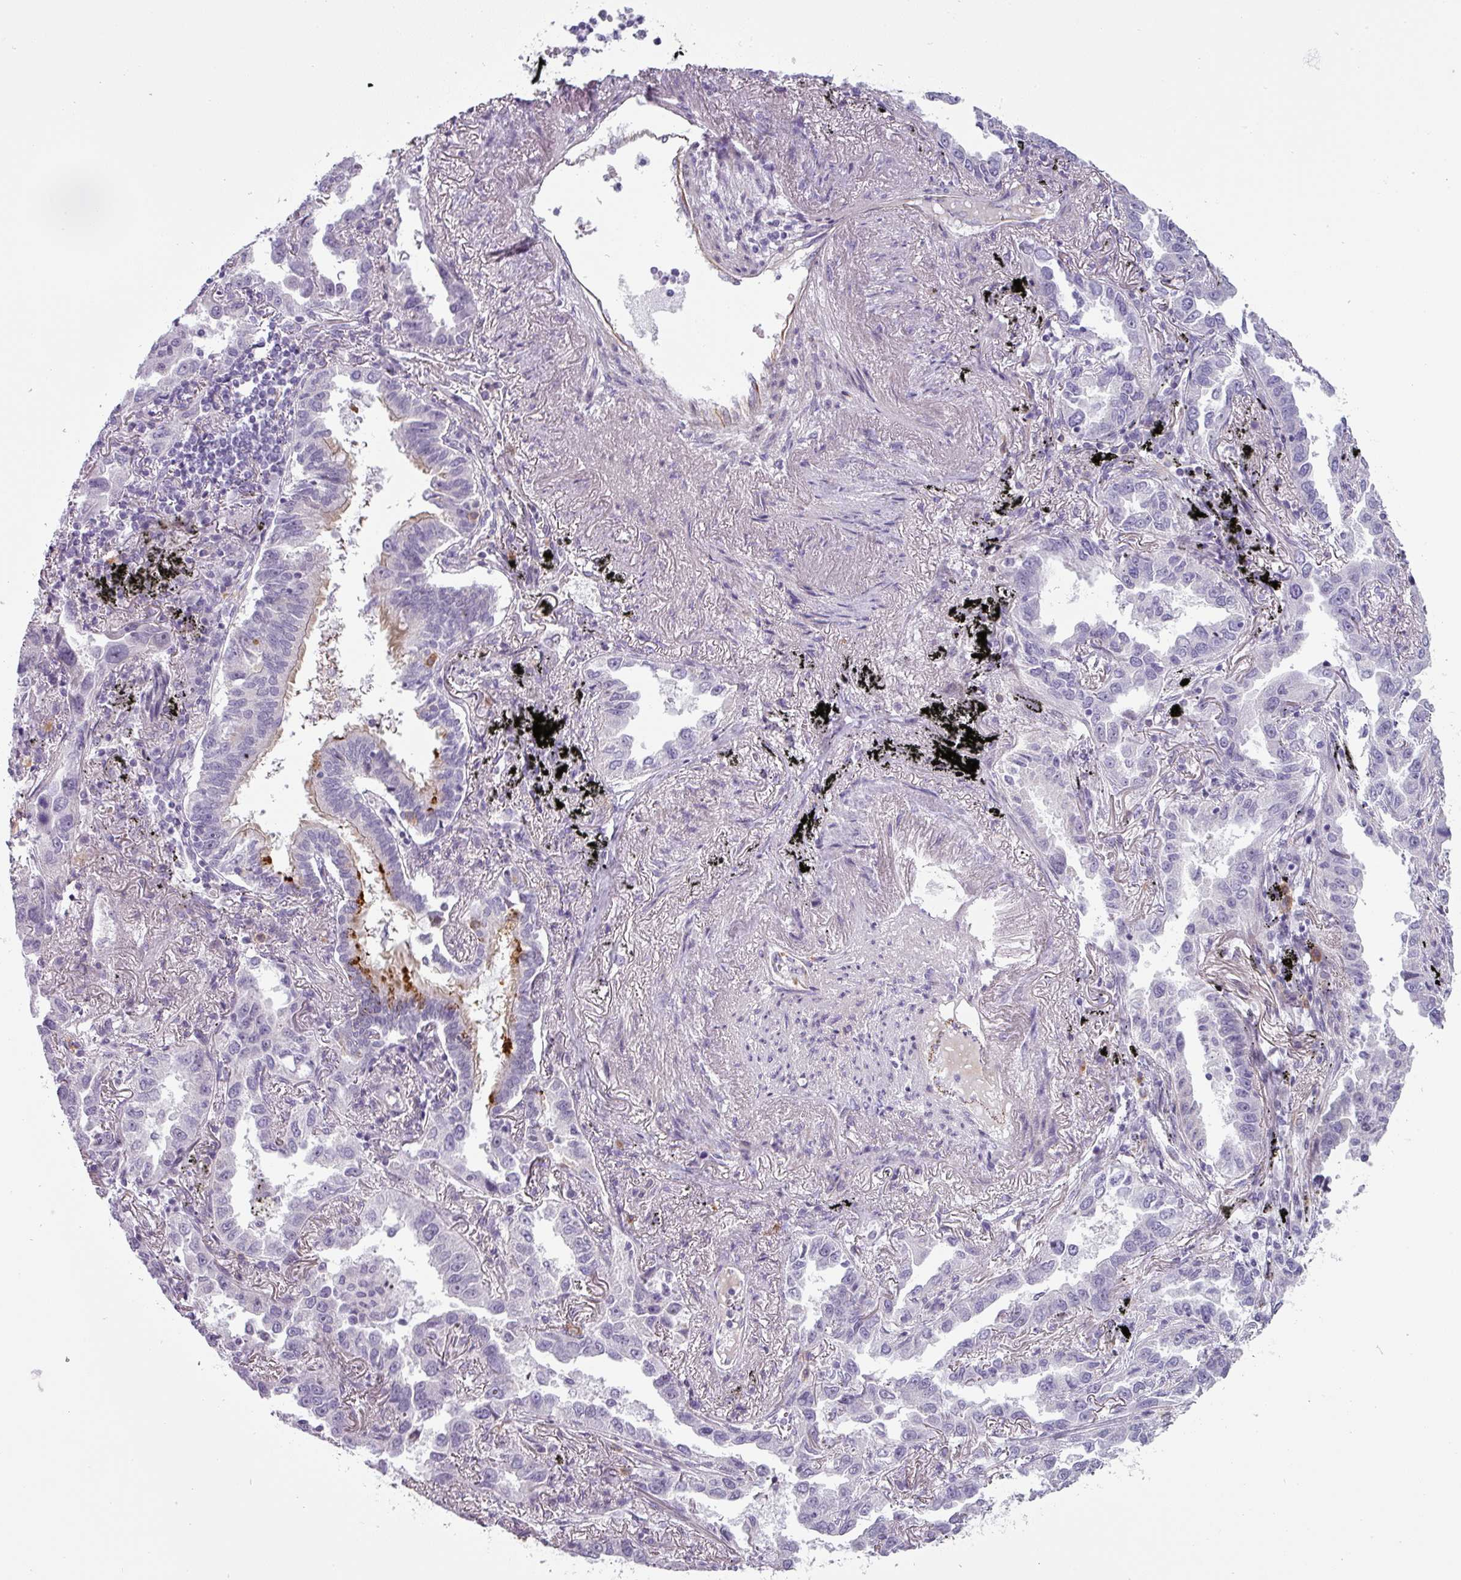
{"staining": {"intensity": "negative", "quantity": "none", "location": "none"}, "tissue": "lung cancer", "cell_type": "Tumor cells", "image_type": "cancer", "snomed": [{"axis": "morphology", "description": "Adenocarcinoma, NOS"}, {"axis": "topography", "description": "Lung"}], "caption": "A micrograph of lung cancer (adenocarcinoma) stained for a protein displays no brown staining in tumor cells.", "gene": "CHRDL1", "patient": {"sex": "male", "age": 67}}